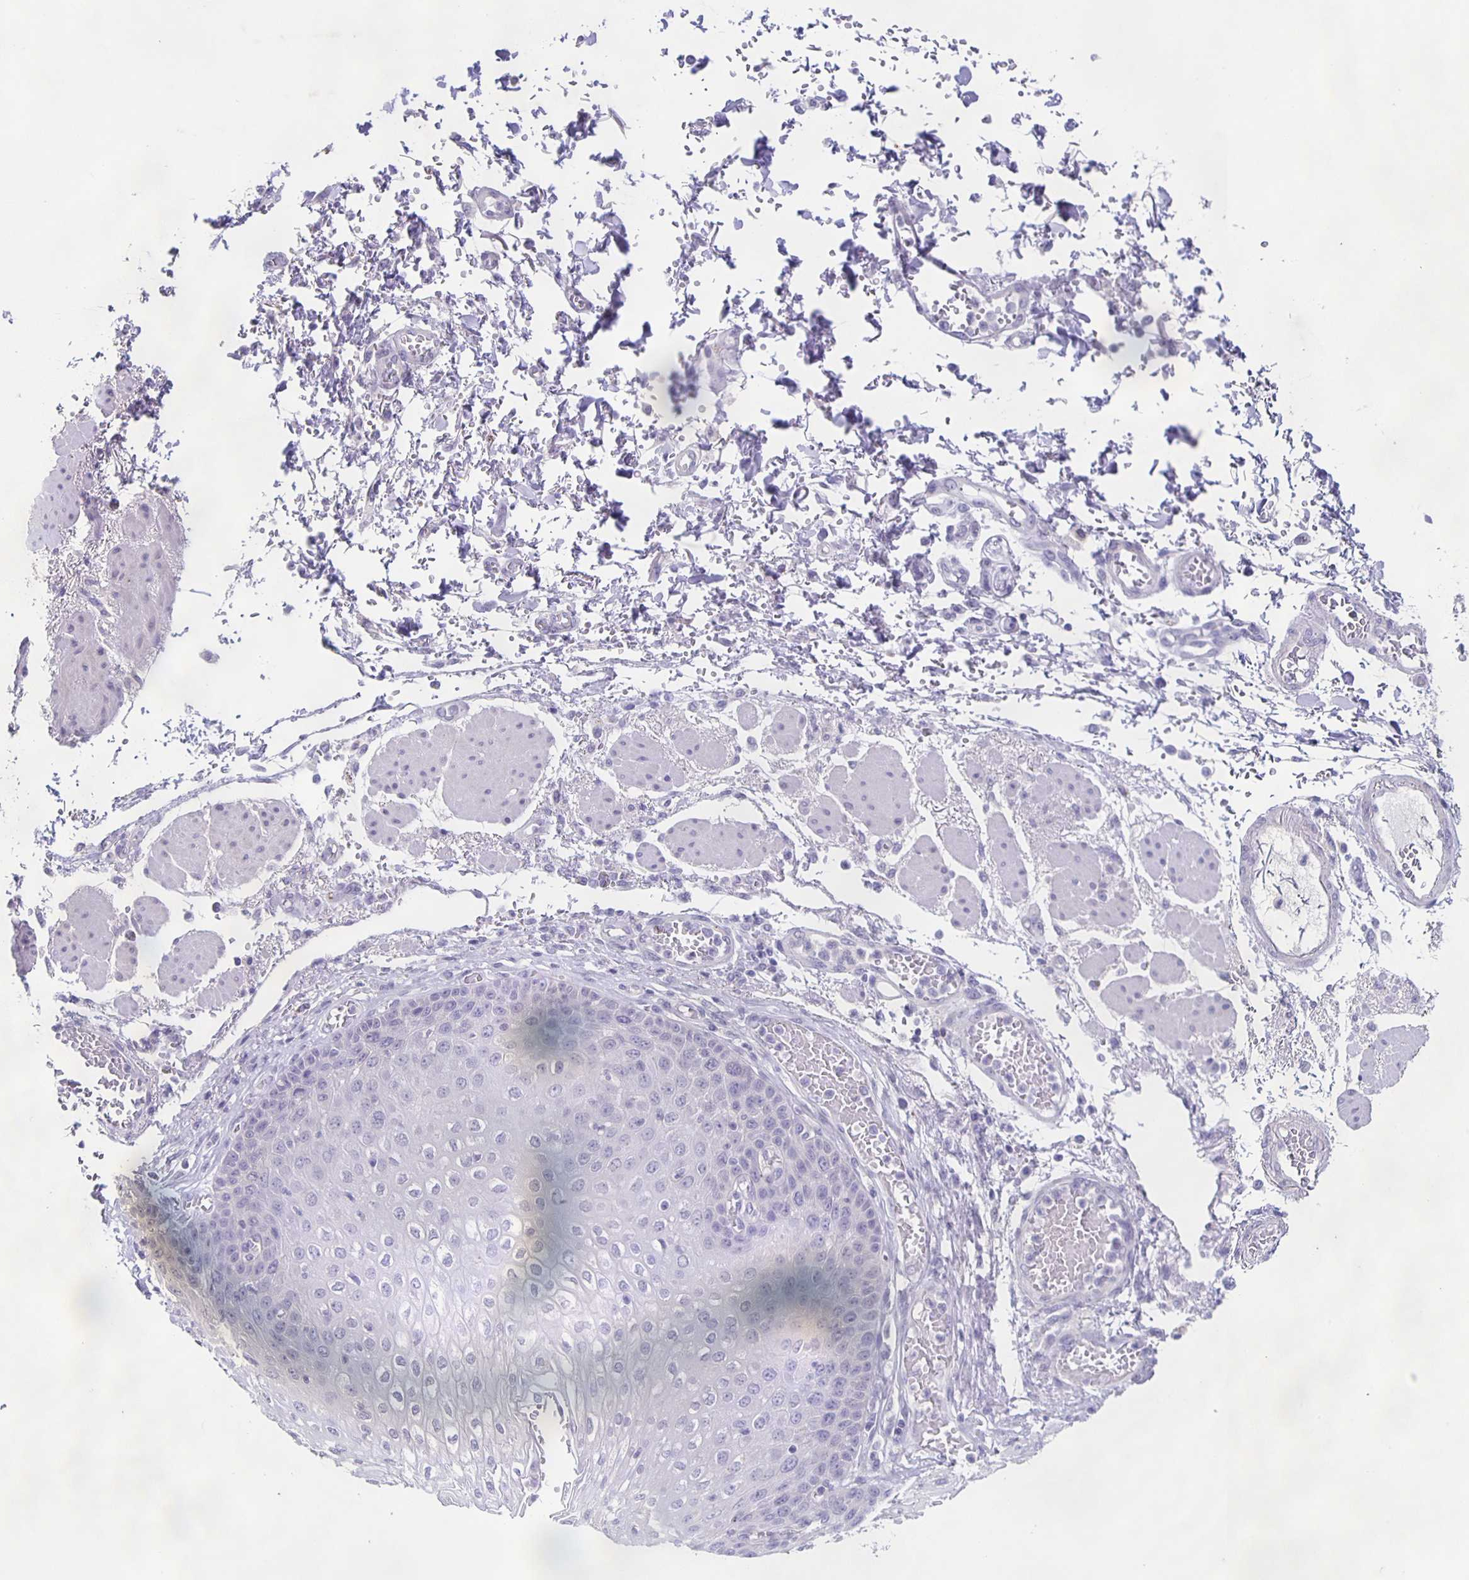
{"staining": {"intensity": "negative", "quantity": "none", "location": "none"}, "tissue": "esophagus", "cell_type": "Squamous epithelial cells", "image_type": "normal", "snomed": [{"axis": "morphology", "description": "Normal tissue, NOS"}, {"axis": "morphology", "description": "Adenocarcinoma, NOS"}, {"axis": "topography", "description": "Esophagus"}], "caption": "Squamous epithelial cells show no significant staining in unremarkable esophagus. (IHC, brightfield microscopy, high magnification).", "gene": "CARNS1", "patient": {"sex": "male", "age": 81}}